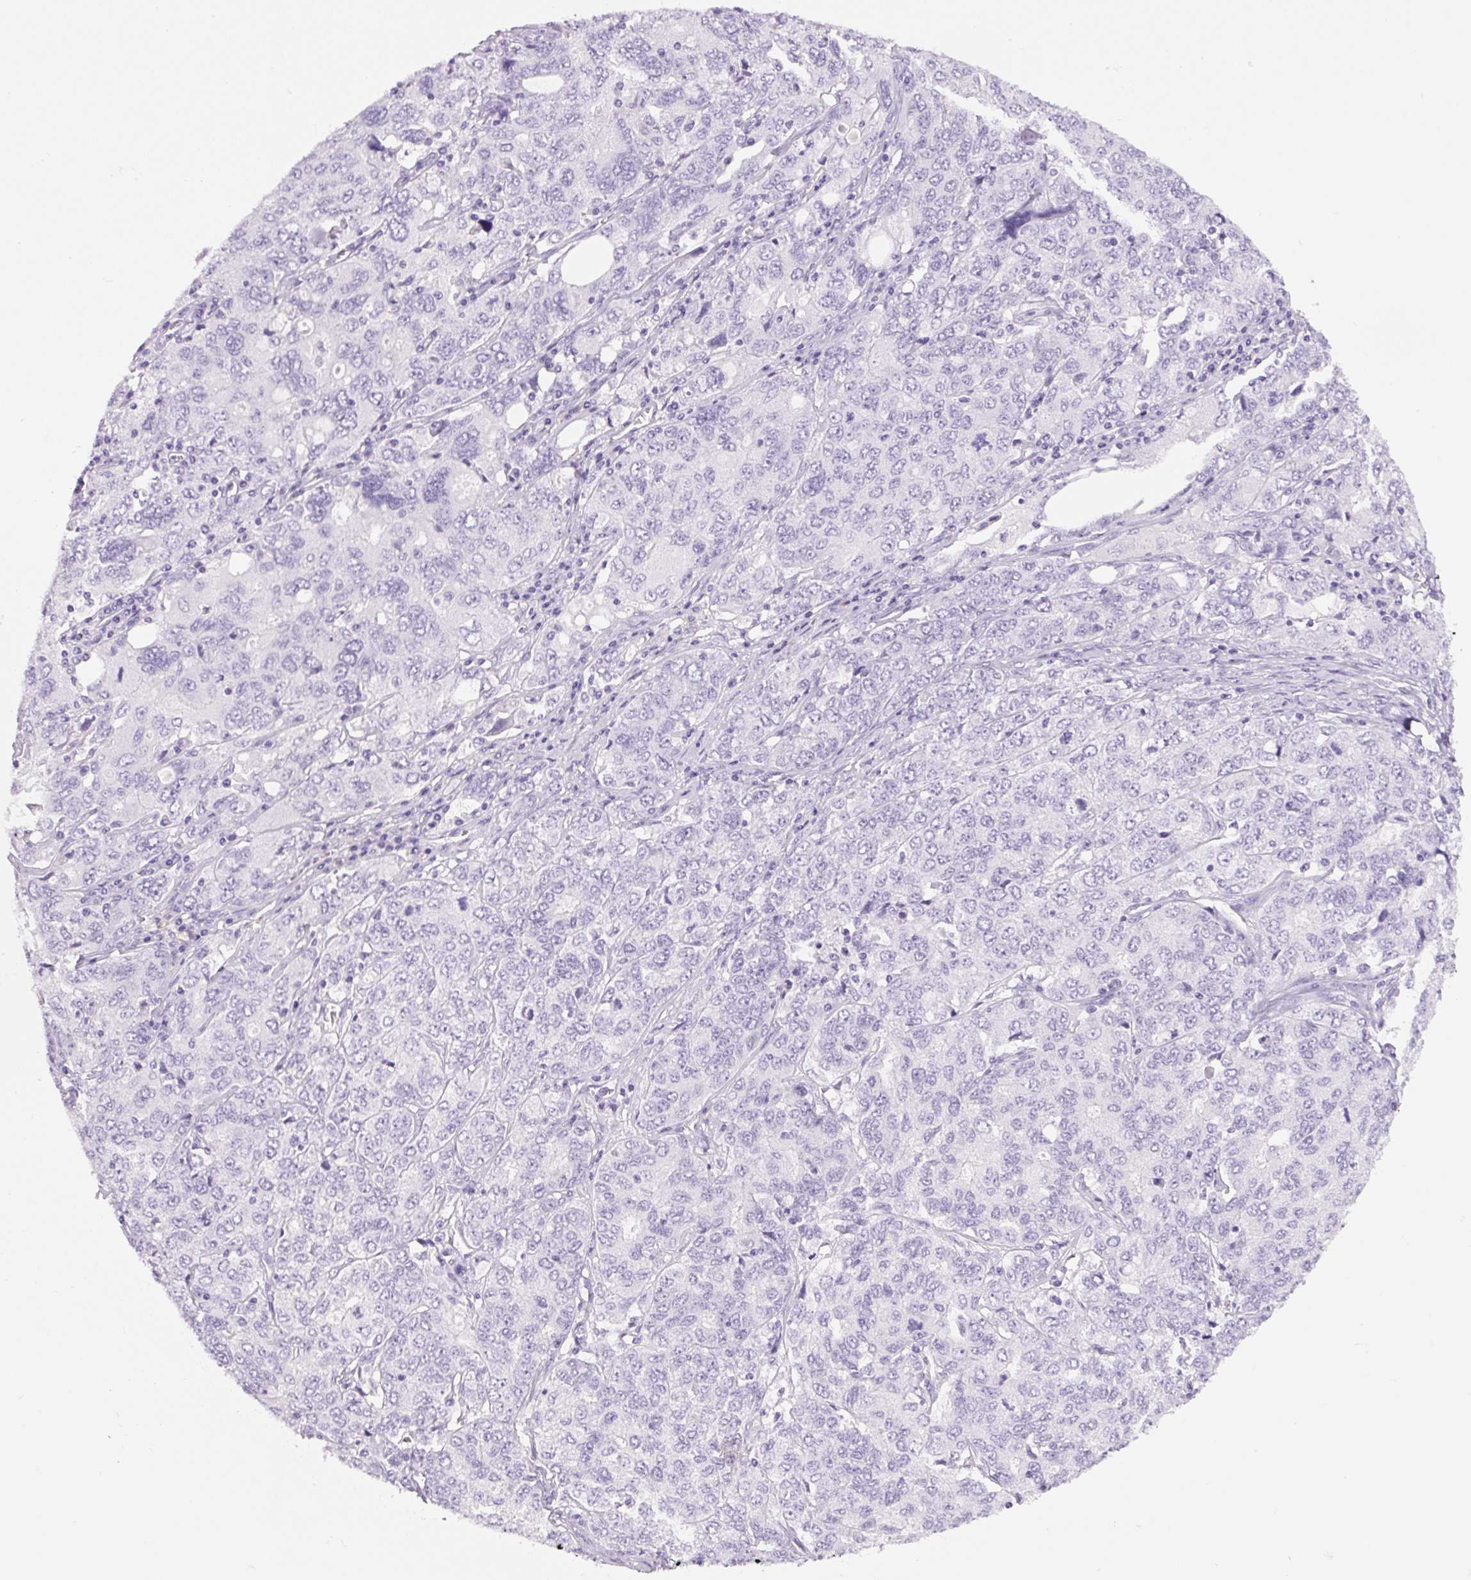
{"staining": {"intensity": "negative", "quantity": "none", "location": "none"}, "tissue": "ovarian cancer", "cell_type": "Tumor cells", "image_type": "cancer", "snomed": [{"axis": "morphology", "description": "Carcinoma, endometroid"}, {"axis": "topography", "description": "Ovary"}], "caption": "Immunohistochemistry photomicrograph of human ovarian endometroid carcinoma stained for a protein (brown), which exhibits no positivity in tumor cells. (DAB (3,3'-diaminobenzidine) IHC visualized using brightfield microscopy, high magnification).", "gene": "PRRT1", "patient": {"sex": "female", "age": 62}}